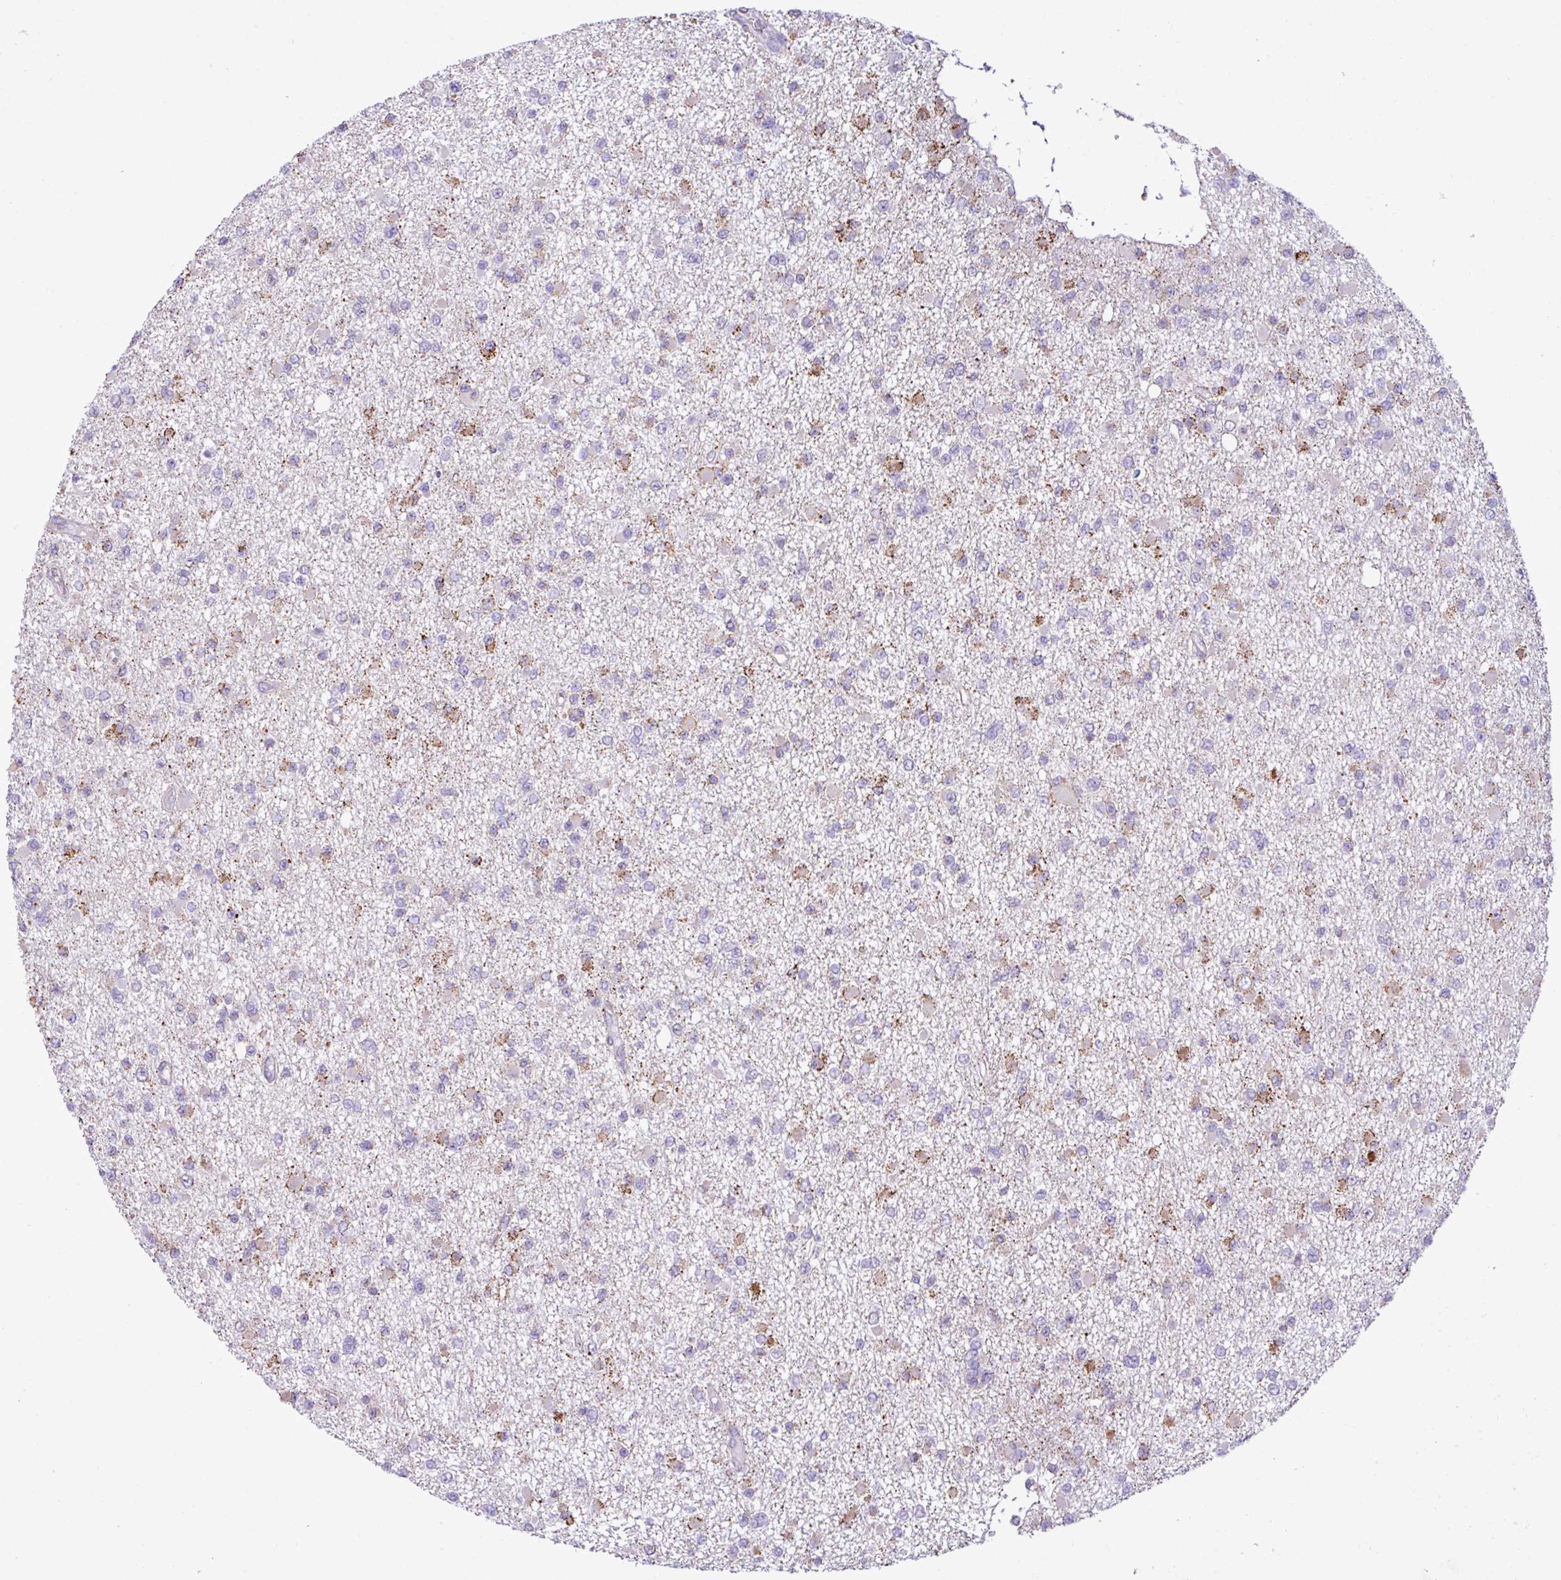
{"staining": {"intensity": "negative", "quantity": "none", "location": "none"}, "tissue": "glioma", "cell_type": "Tumor cells", "image_type": "cancer", "snomed": [{"axis": "morphology", "description": "Glioma, malignant, Low grade"}, {"axis": "topography", "description": "Brain"}], "caption": "High power microscopy micrograph of an IHC image of malignant glioma (low-grade), revealing no significant expression in tumor cells.", "gene": "SGPP1", "patient": {"sex": "female", "age": 22}}